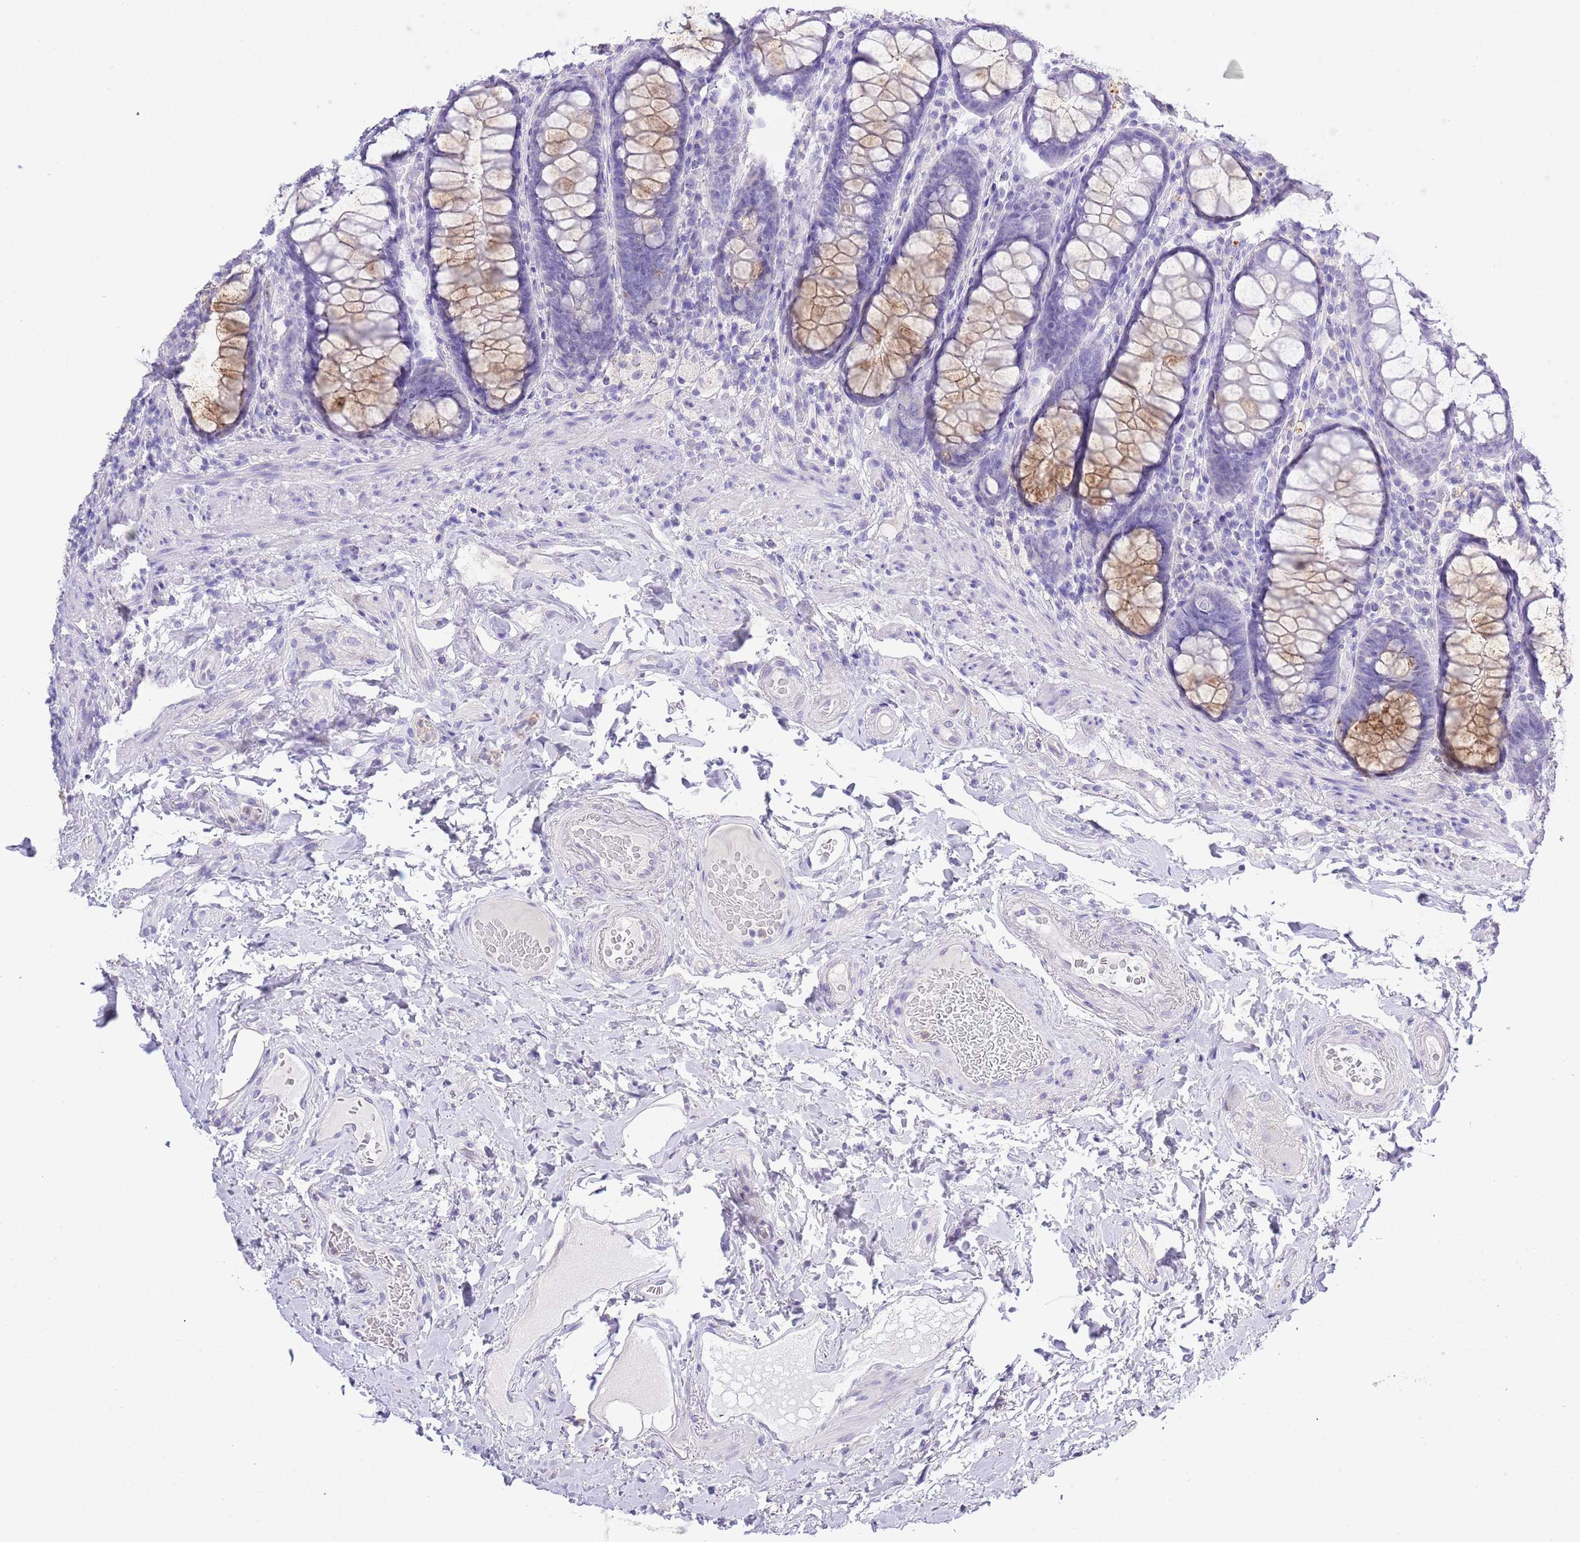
{"staining": {"intensity": "moderate", "quantity": "<25%", "location": "cytoplasmic/membranous"}, "tissue": "rectum", "cell_type": "Glandular cells", "image_type": "normal", "snomed": [{"axis": "morphology", "description": "Normal tissue, NOS"}, {"axis": "topography", "description": "Rectum"}], "caption": "A brown stain highlights moderate cytoplasmic/membranous expression of a protein in glandular cells of unremarkable rectum.", "gene": "OR2Z1", "patient": {"sex": "male", "age": 83}}